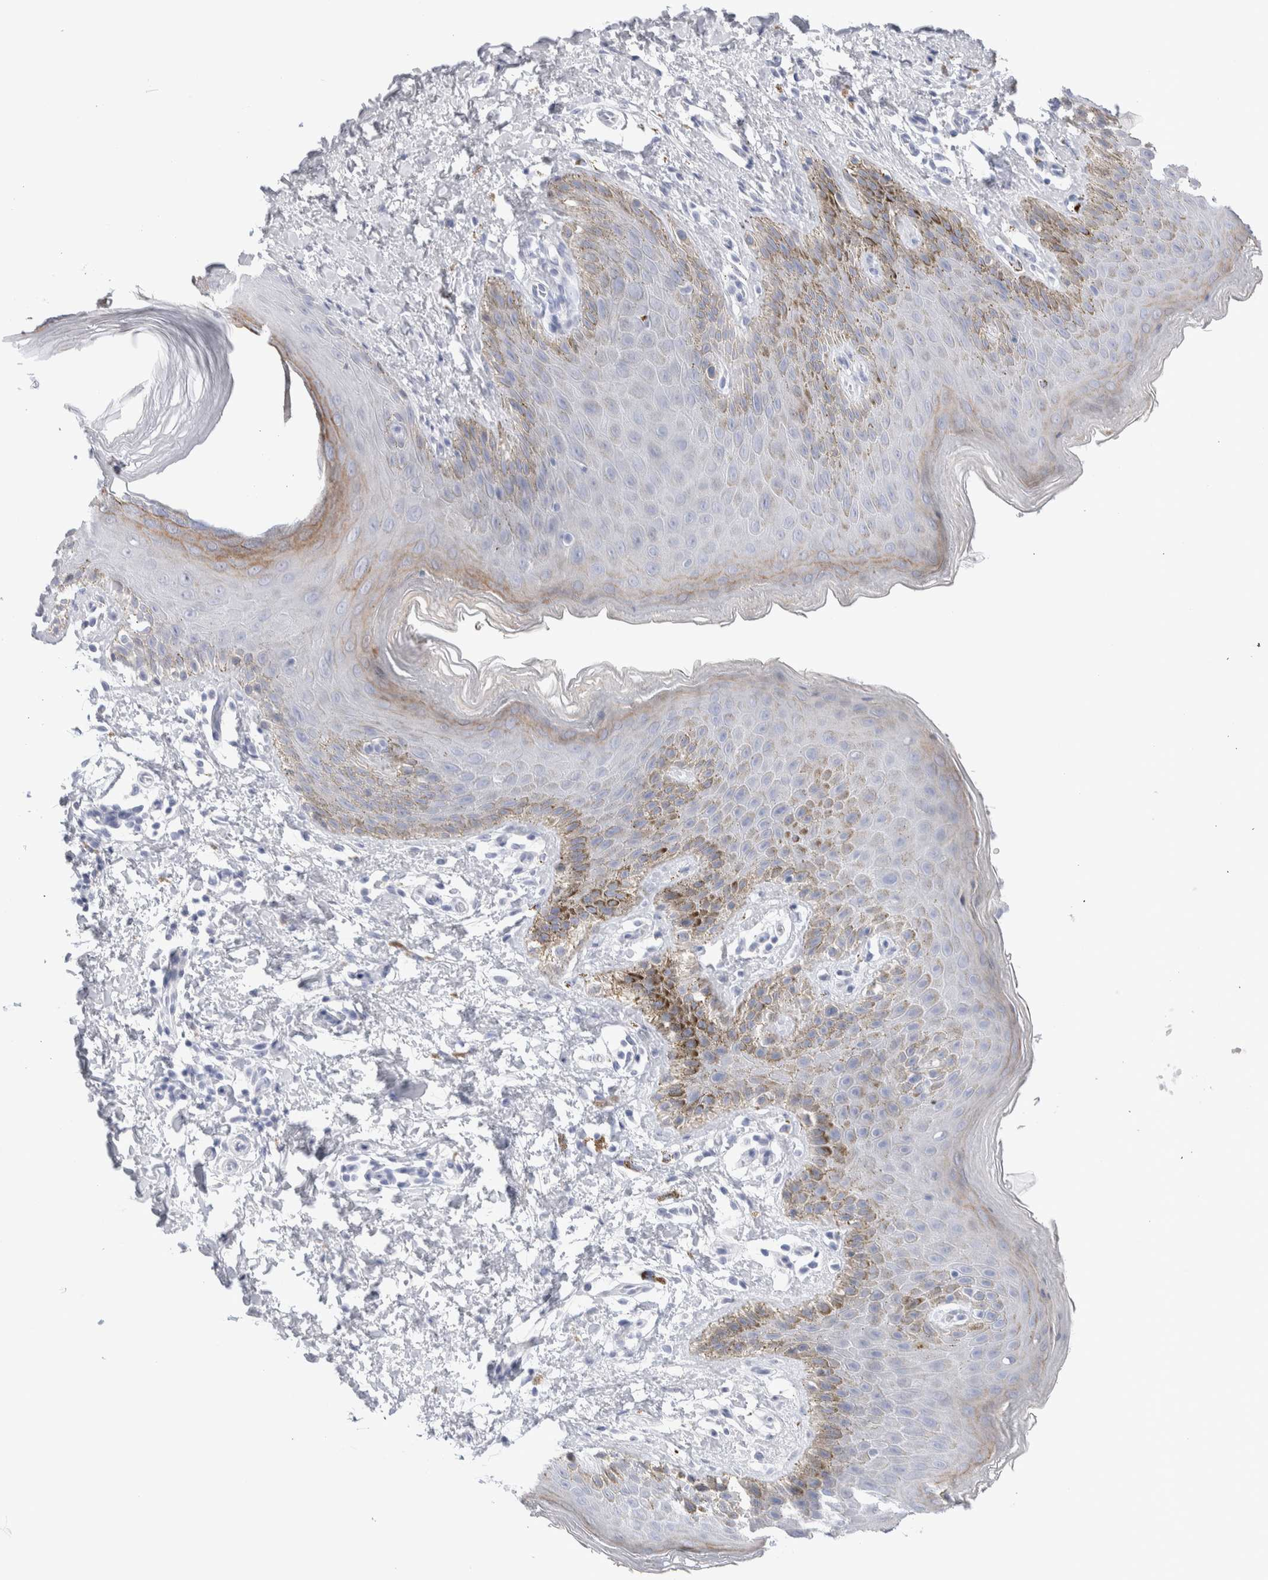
{"staining": {"intensity": "moderate", "quantity": "<25%", "location": "cytoplasmic/membranous"}, "tissue": "skin", "cell_type": "Epidermal cells", "image_type": "normal", "snomed": [{"axis": "morphology", "description": "Normal tissue, NOS"}, {"axis": "topography", "description": "Anal"}, {"axis": "topography", "description": "Peripheral nerve tissue"}], "caption": "A brown stain highlights moderate cytoplasmic/membranous positivity of a protein in epidermal cells of unremarkable human skin.", "gene": "GDA", "patient": {"sex": "male", "age": 44}}